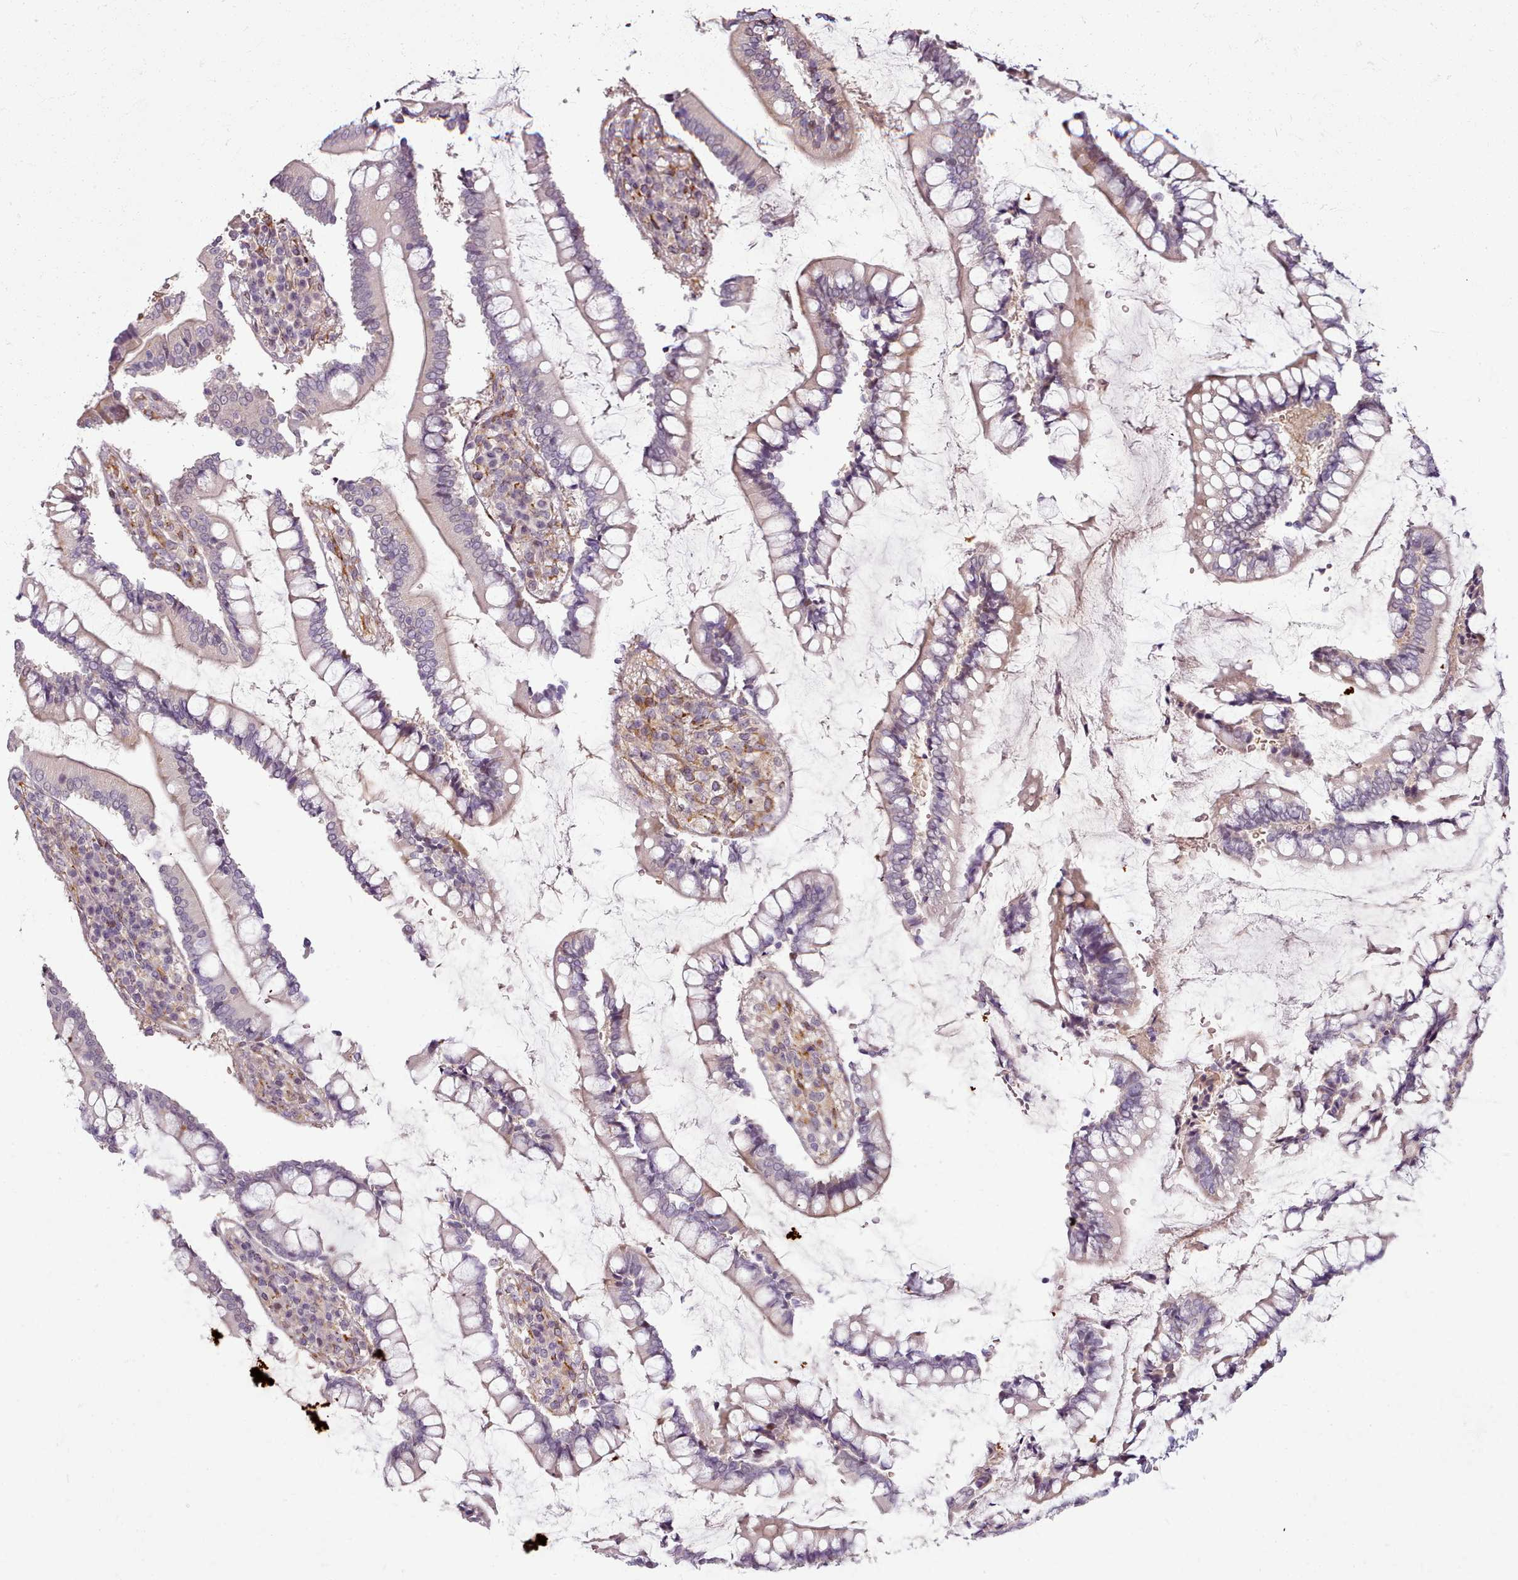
{"staining": {"intensity": "weak", "quantity": "25%-75%", "location": "cytoplasmic/membranous"}, "tissue": "colon", "cell_type": "Endothelial cells", "image_type": "normal", "snomed": [{"axis": "morphology", "description": "Normal tissue, NOS"}, {"axis": "topography", "description": "Colon"}], "caption": "Approximately 25%-75% of endothelial cells in unremarkable colon reveal weak cytoplasmic/membranous protein staining as visualized by brown immunohistochemical staining.", "gene": "C1QTNF5", "patient": {"sex": "female", "age": 79}}